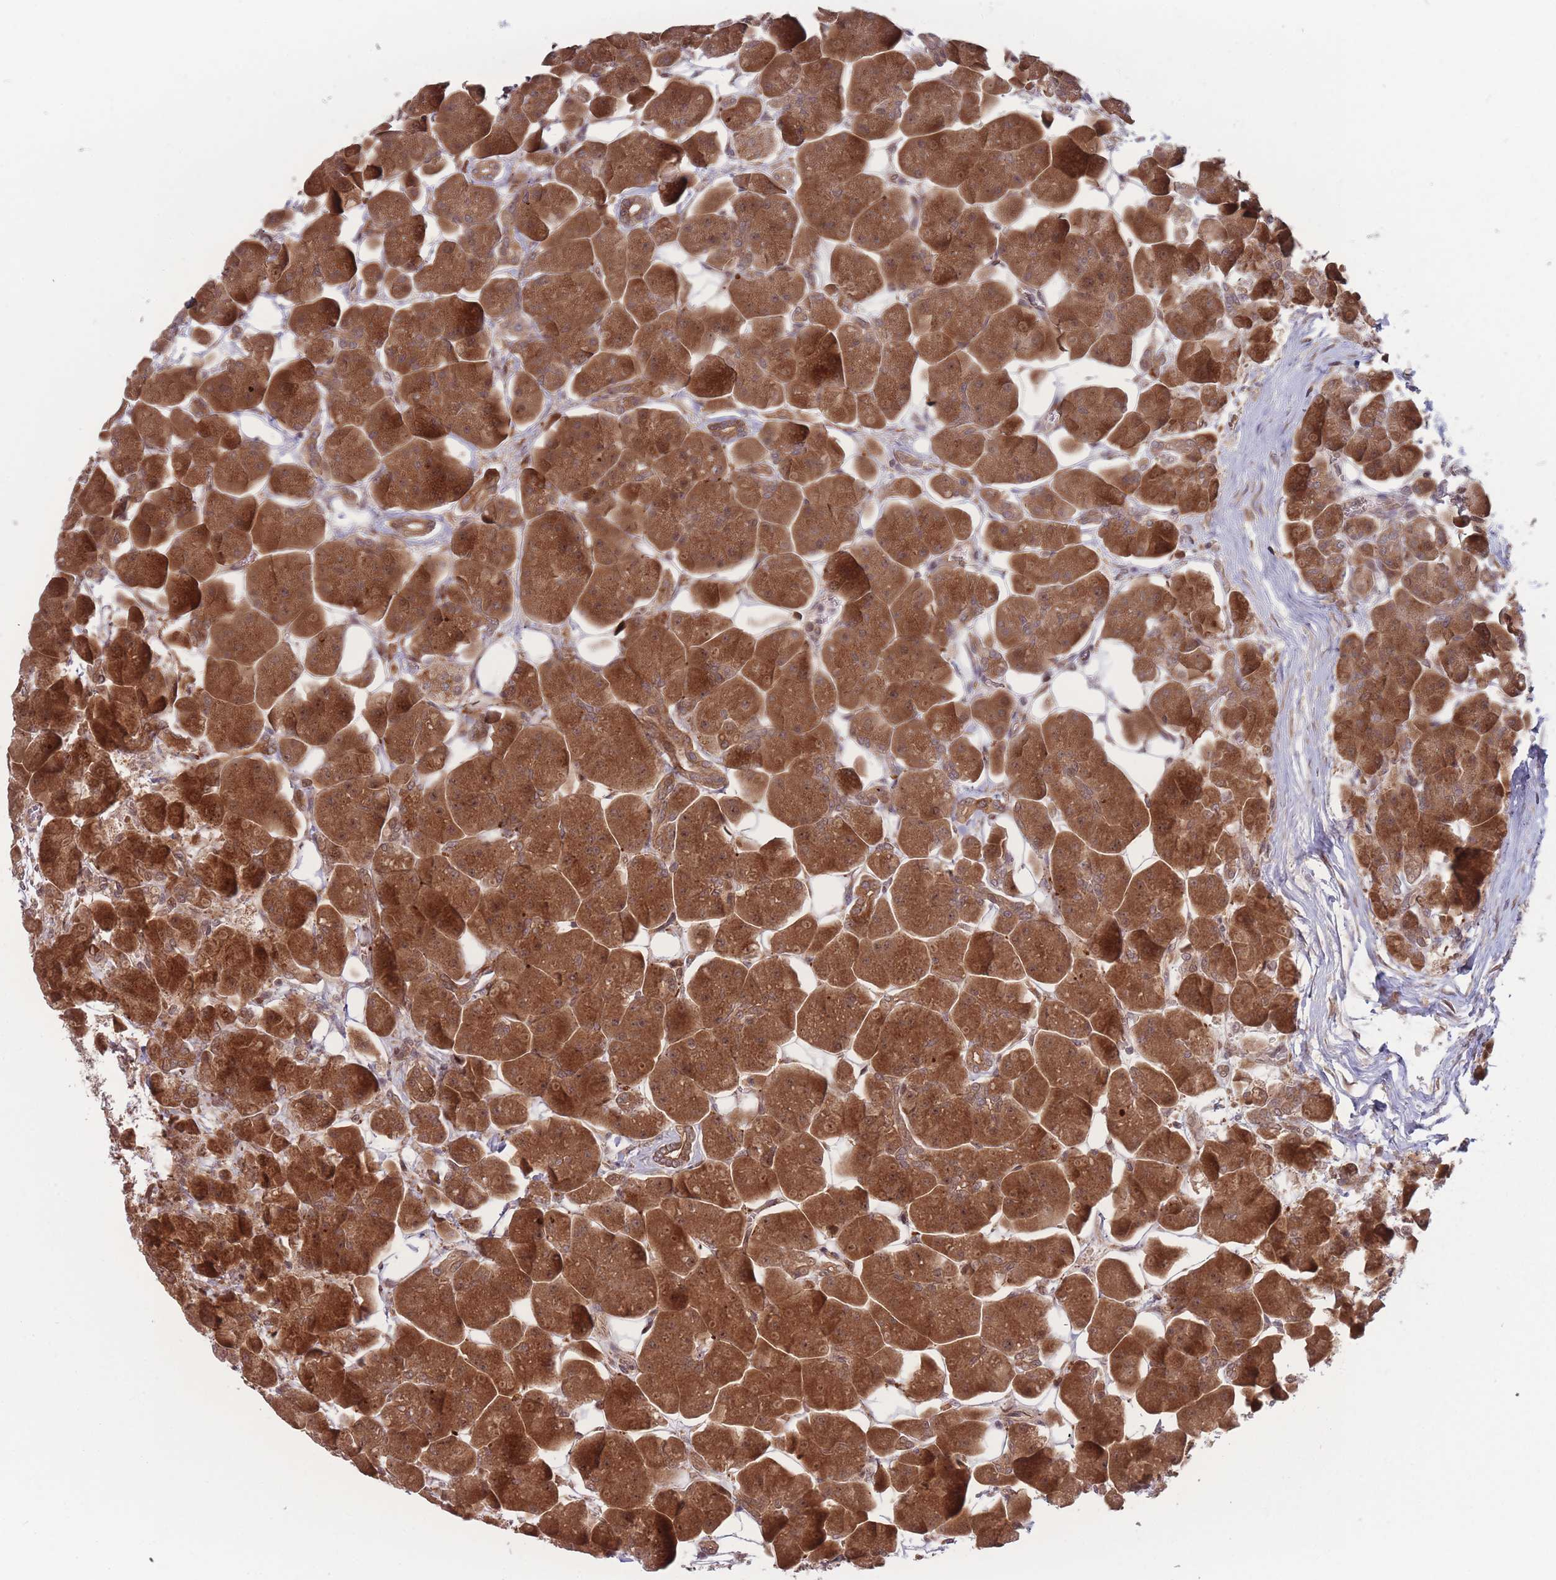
{"staining": {"intensity": "strong", "quantity": ">75%", "location": "cytoplasmic/membranous"}, "tissue": "pancreas", "cell_type": "Exocrine glandular cells", "image_type": "normal", "snomed": [{"axis": "morphology", "description": "Normal tissue, NOS"}, {"axis": "topography", "description": "Pancreas"}], "caption": "DAB (3,3'-diaminobenzidine) immunohistochemical staining of benign pancreas demonstrates strong cytoplasmic/membranous protein expression in approximately >75% of exocrine glandular cells. (DAB (3,3'-diaminobenzidine) IHC with brightfield microscopy, high magnification).", "gene": "RPS18", "patient": {"sex": "male", "age": 66}}